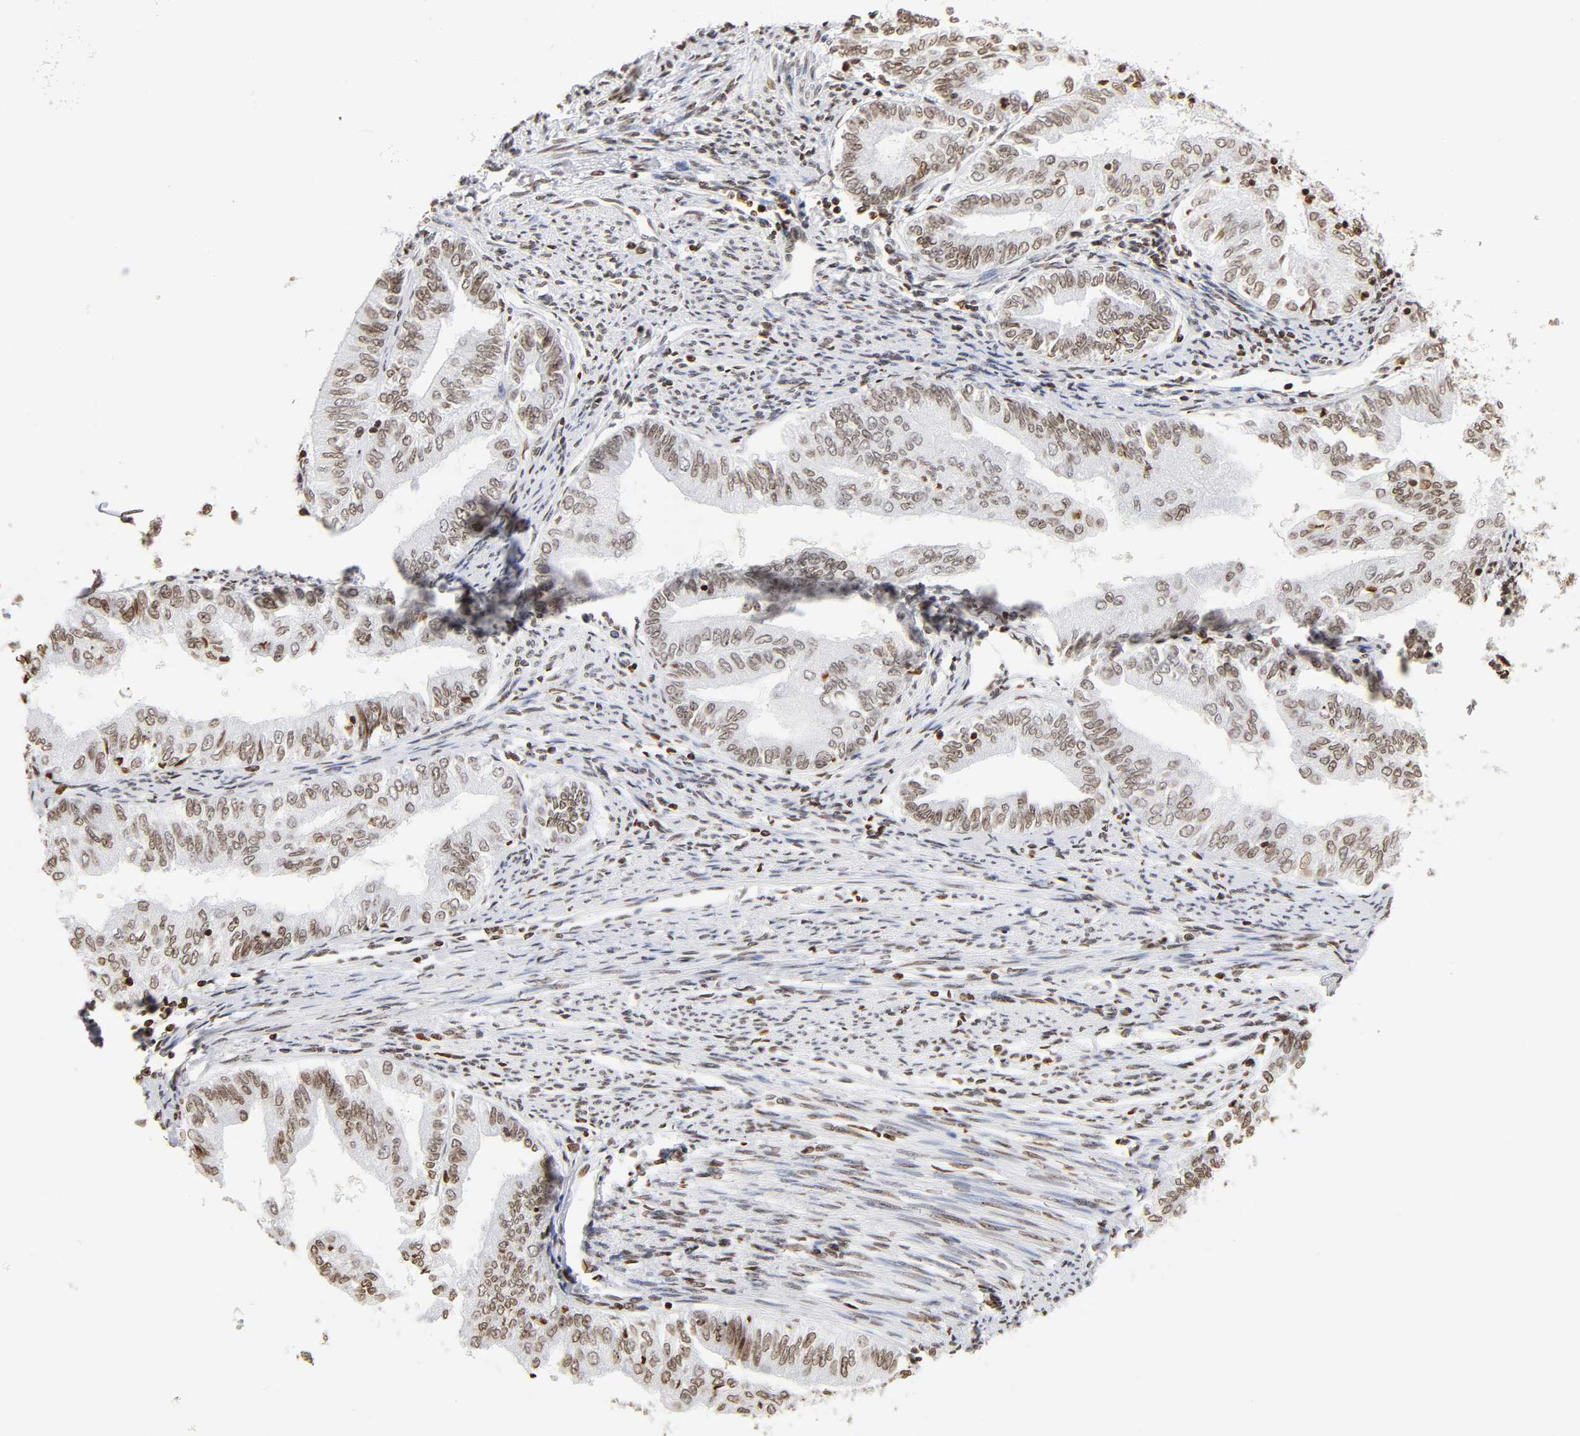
{"staining": {"intensity": "weak", "quantity": ">75%", "location": "nuclear"}, "tissue": "endometrial cancer", "cell_type": "Tumor cells", "image_type": "cancer", "snomed": [{"axis": "morphology", "description": "Adenocarcinoma, NOS"}, {"axis": "topography", "description": "Endometrium"}], "caption": "The immunohistochemical stain highlights weak nuclear expression in tumor cells of endometrial cancer tissue.", "gene": "H2AC12", "patient": {"sex": "female", "age": 66}}